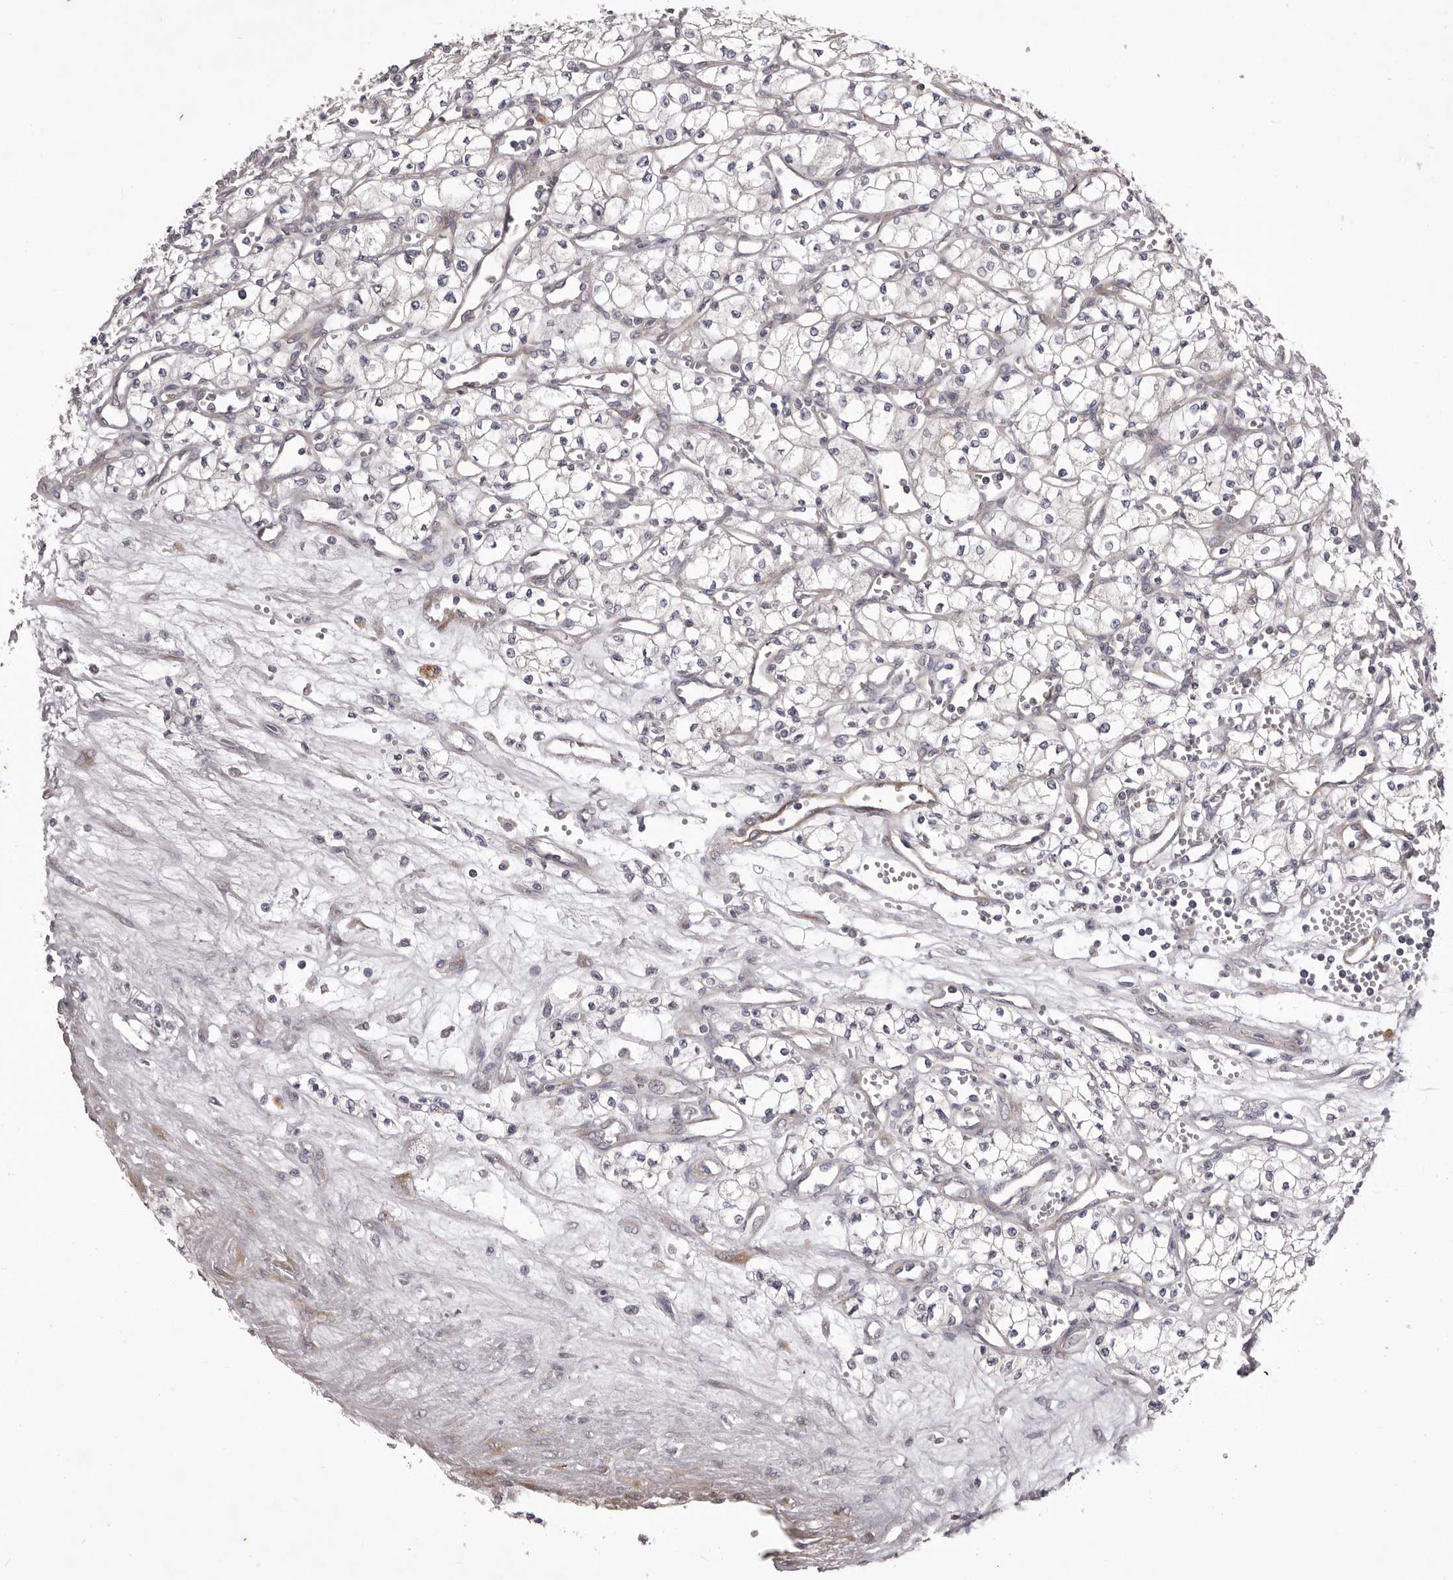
{"staining": {"intensity": "negative", "quantity": "none", "location": "none"}, "tissue": "renal cancer", "cell_type": "Tumor cells", "image_type": "cancer", "snomed": [{"axis": "morphology", "description": "Adenocarcinoma, NOS"}, {"axis": "topography", "description": "Kidney"}], "caption": "High magnification brightfield microscopy of renal adenocarcinoma stained with DAB (3,3'-diaminobenzidine) (brown) and counterstained with hematoxylin (blue): tumor cells show no significant positivity.", "gene": "PNRC1", "patient": {"sex": "male", "age": 59}}